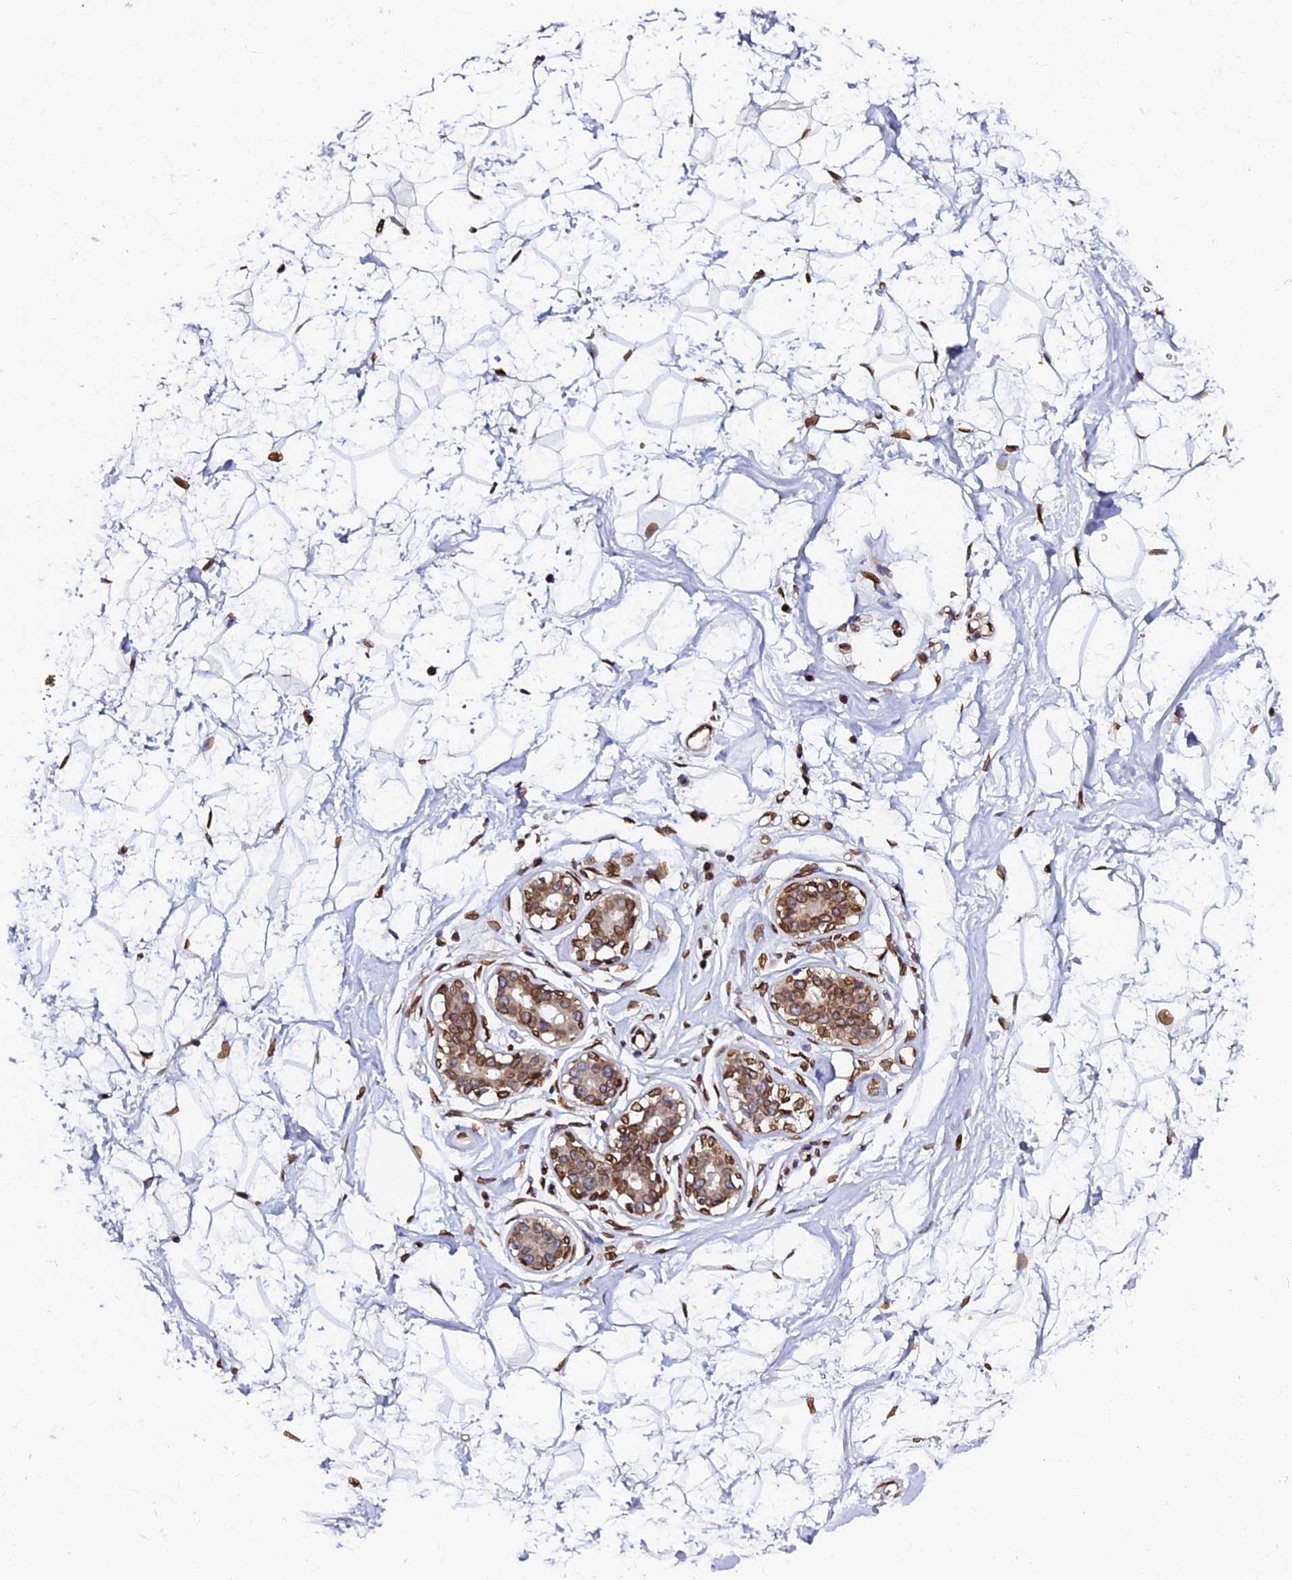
{"staining": {"intensity": "strong", "quantity": ">75%", "location": "nuclear"}, "tissue": "breast", "cell_type": "Adipocytes", "image_type": "normal", "snomed": [{"axis": "morphology", "description": "Normal tissue, NOS"}, {"axis": "morphology", "description": "Adenoma, NOS"}, {"axis": "topography", "description": "Breast"}], "caption": "Immunohistochemistry of benign human breast displays high levels of strong nuclear staining in about >75% of adipocytes.", "gene": "ANAPC5", "patient": {"sex": "female", "age": 23}}